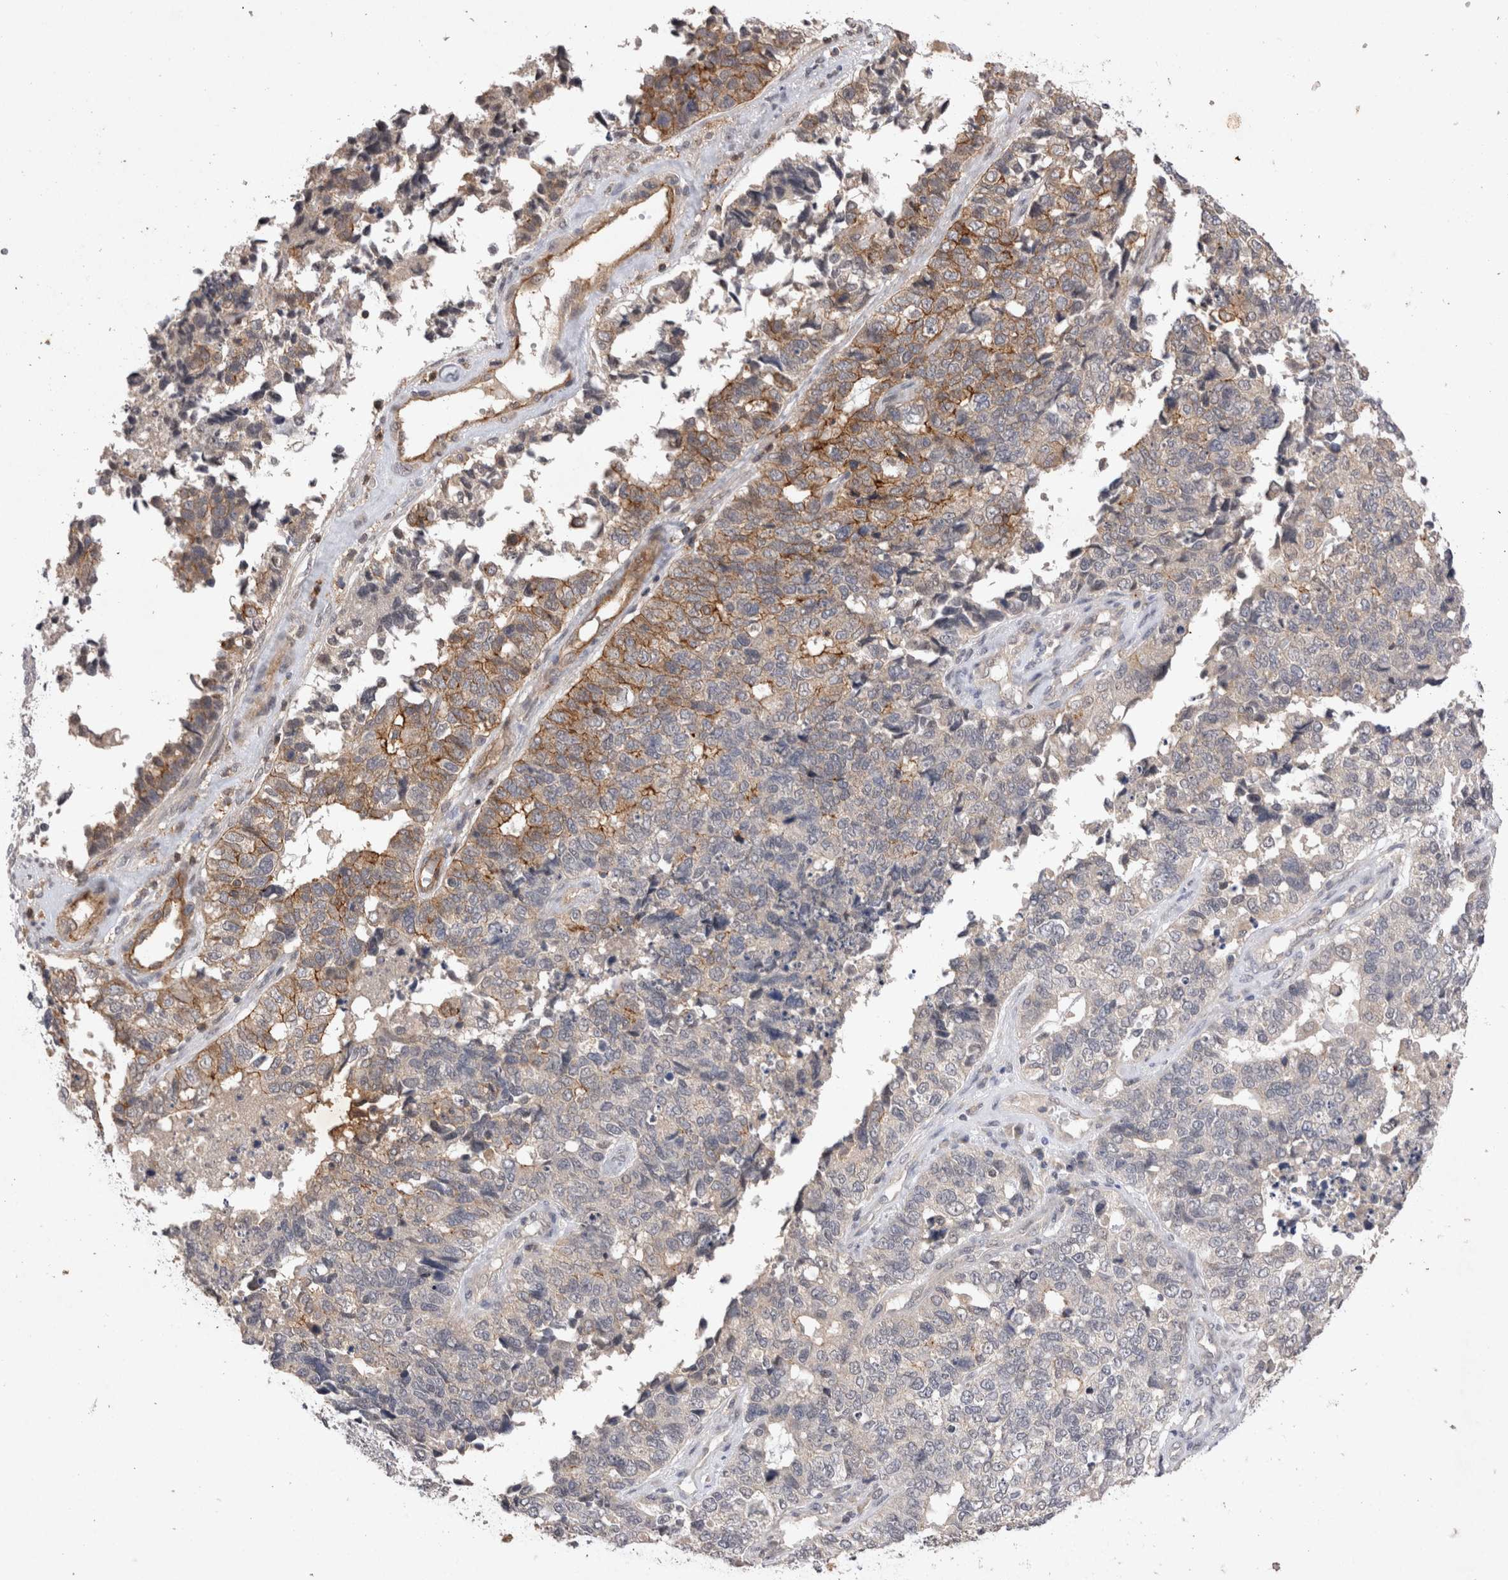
{"staining": {"intensity": "moderate", "quantity": "<25%", "location": "cytoplasmic/membranous"}, "tissue": "cervical cancer", "cell_type": "Tumor cells", "image_type": "cancer", "snomed": [{"axis": "morphology", "description": "Squamous cell carcinoma, NOS"}, {"axis": "topography", "description": "Cervix"}], "caption": "The micrograph reveals a brown stain indicating the presence of a protein in the cytoplasmic/membranous of tumor cells in squamous cell carcinoma (cervical).", "gene": "RASSF3", "patient": {"sex": "female", "age": 63}}